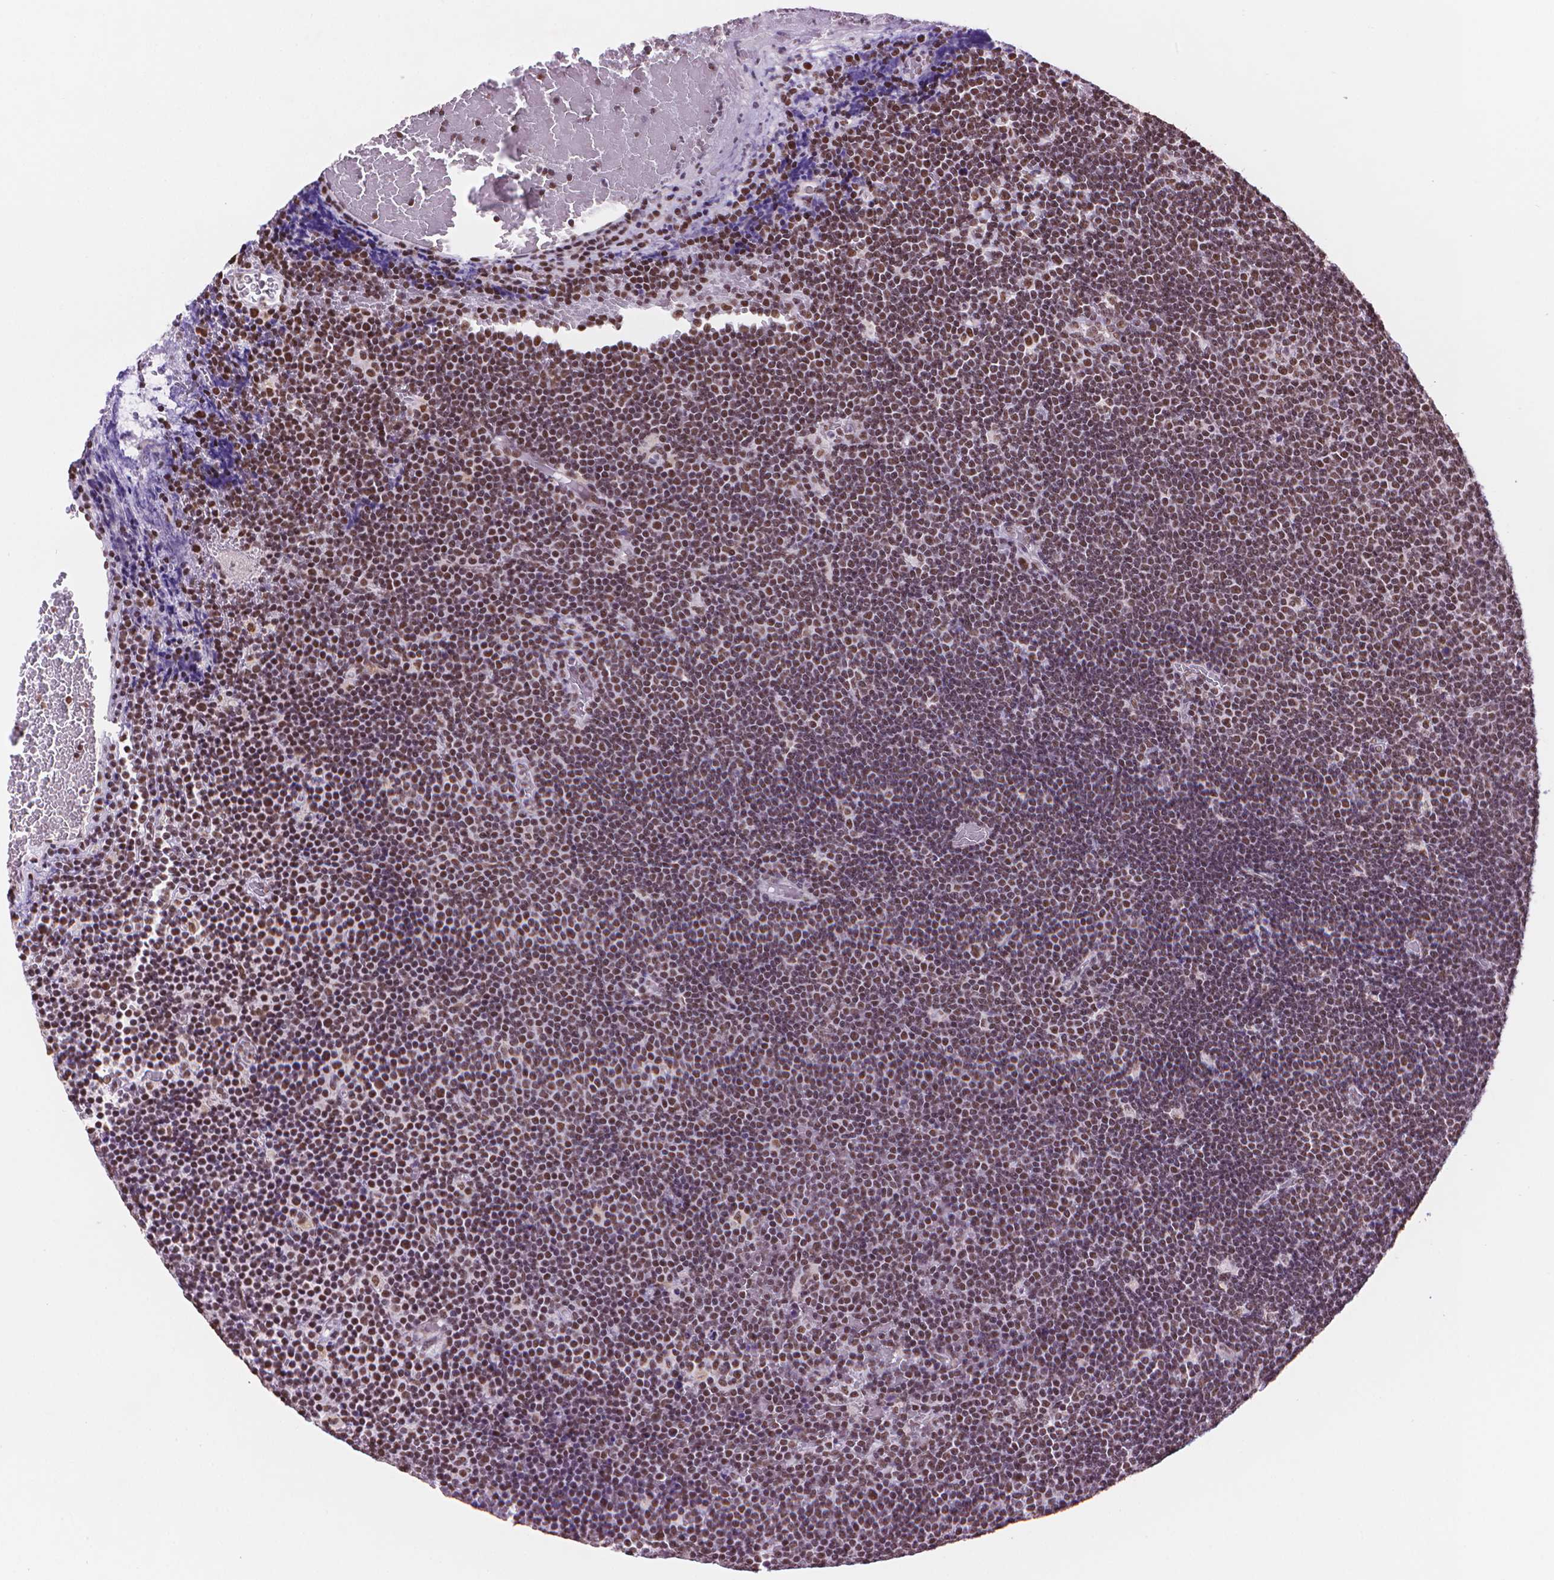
{"staining": {"intensity": "moderate", "quantity": "25%-75%", "location": "nuclear"}, "tissue": "lymphoma", "cell_type": "Tumor cells", "image_type": "cancer", "snomed": [{"axis": "morphology", "description": "Malignant lymphoma, non-Hodgkin's type, Low grade"}, {"axis": "topography", "description": "Brain"}], "caption": "The image displays immunohistochemical staining of malignant lymphoma, non-Hodgkin's type (low-grade). There is moderate nuclear staining is seen in about 25%-75% of tumor cells.", "gene": "RPA4", "patient": {"sex": "female", "age": 66}}